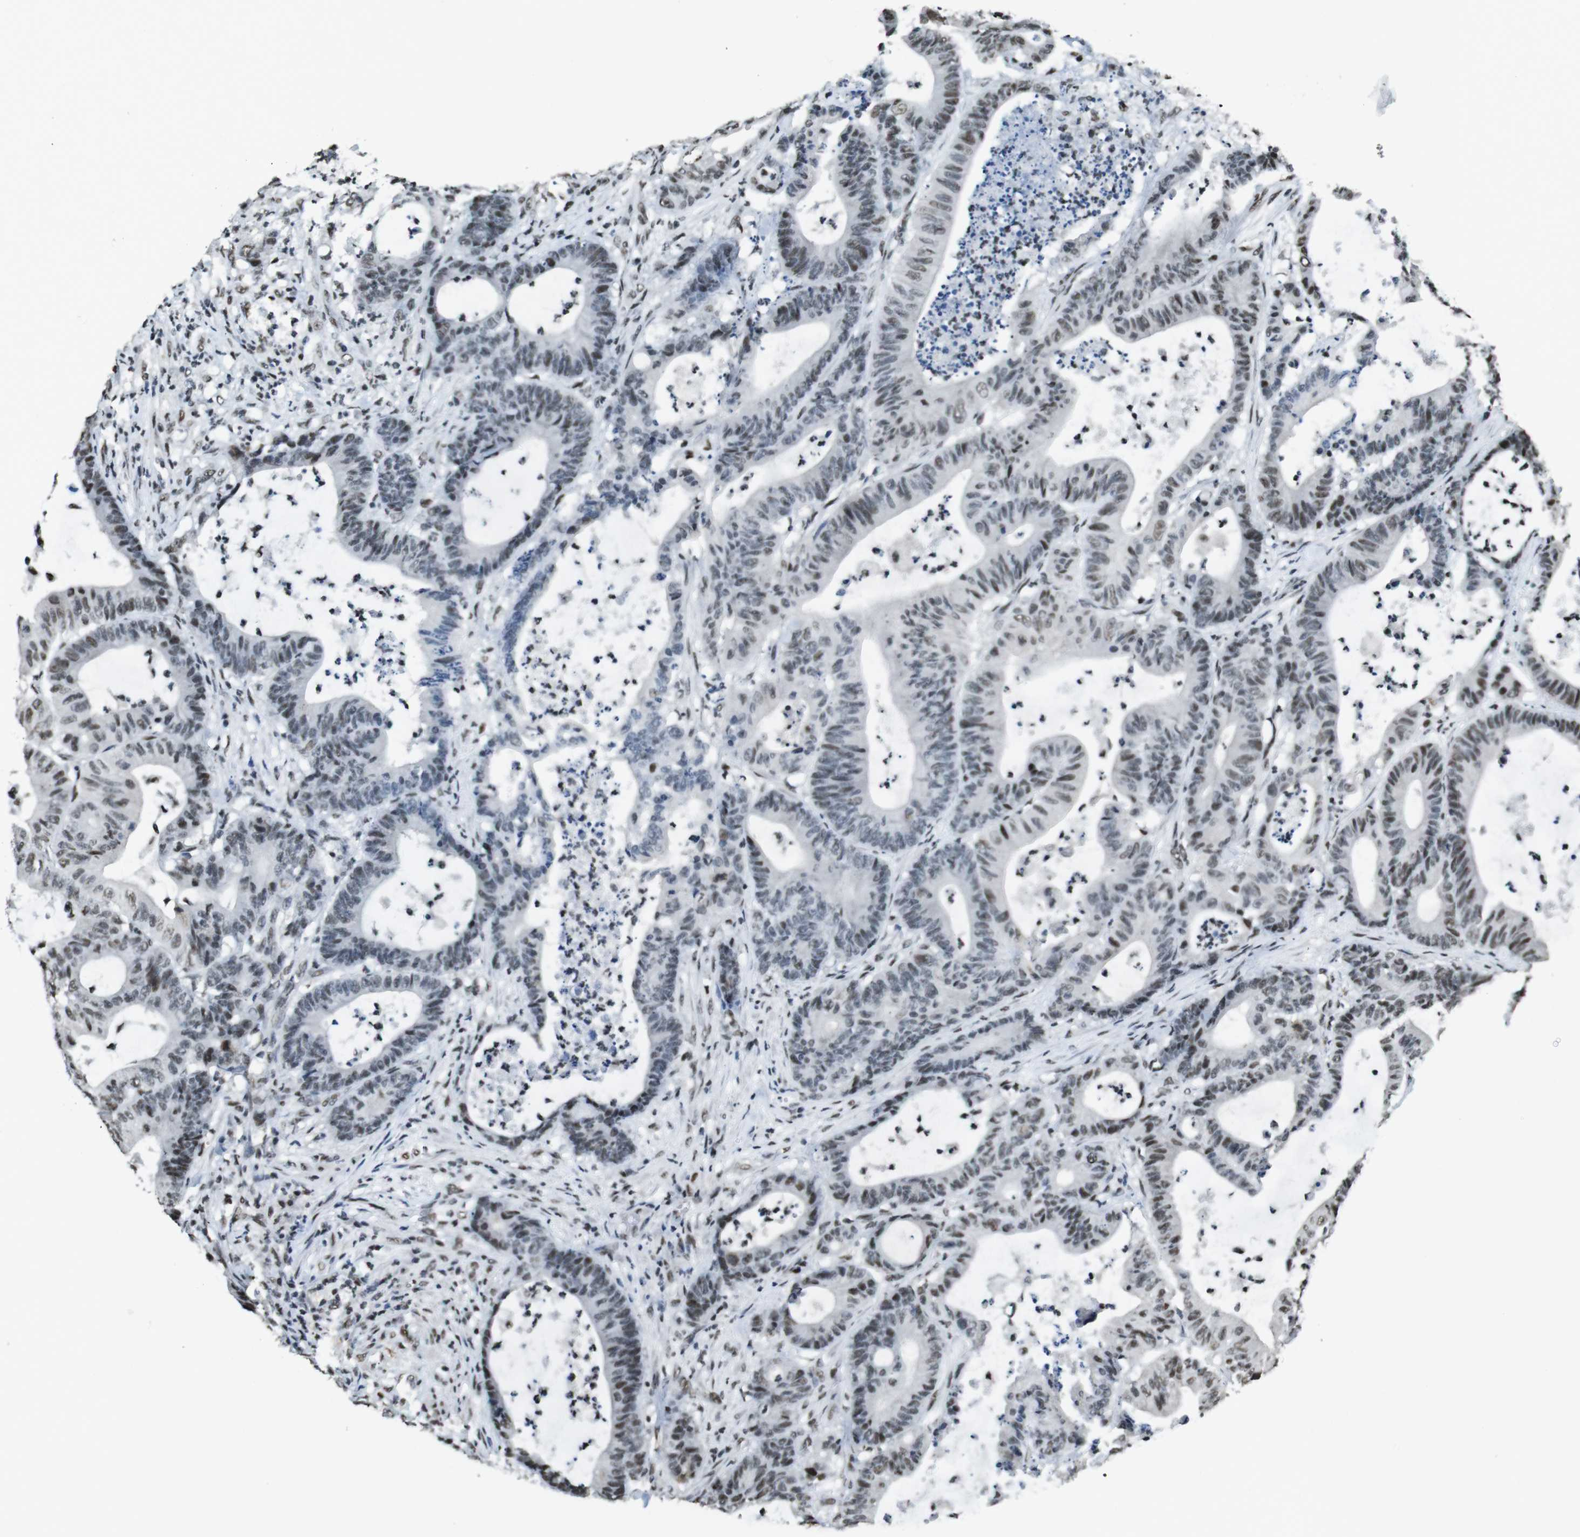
{"staining": {"intensity": "weak", "quantity": "<25%", "location": "nuclear"}, "tissue": "colorectal cancer", "cell_type": "Tumor cells", "image_type": "cancer", "snomed": [{"axis": "morphology", "description": "Adenocarcinoma, NOS"}, {"axis": "topography", "description": "Colon"}], "caption": "Tumor cells are negative for protein expression in human colorectal cancer (adenocarcinoma).", "gene": "CSNK2B", "patient": {"sex": "female", "age": 84}}